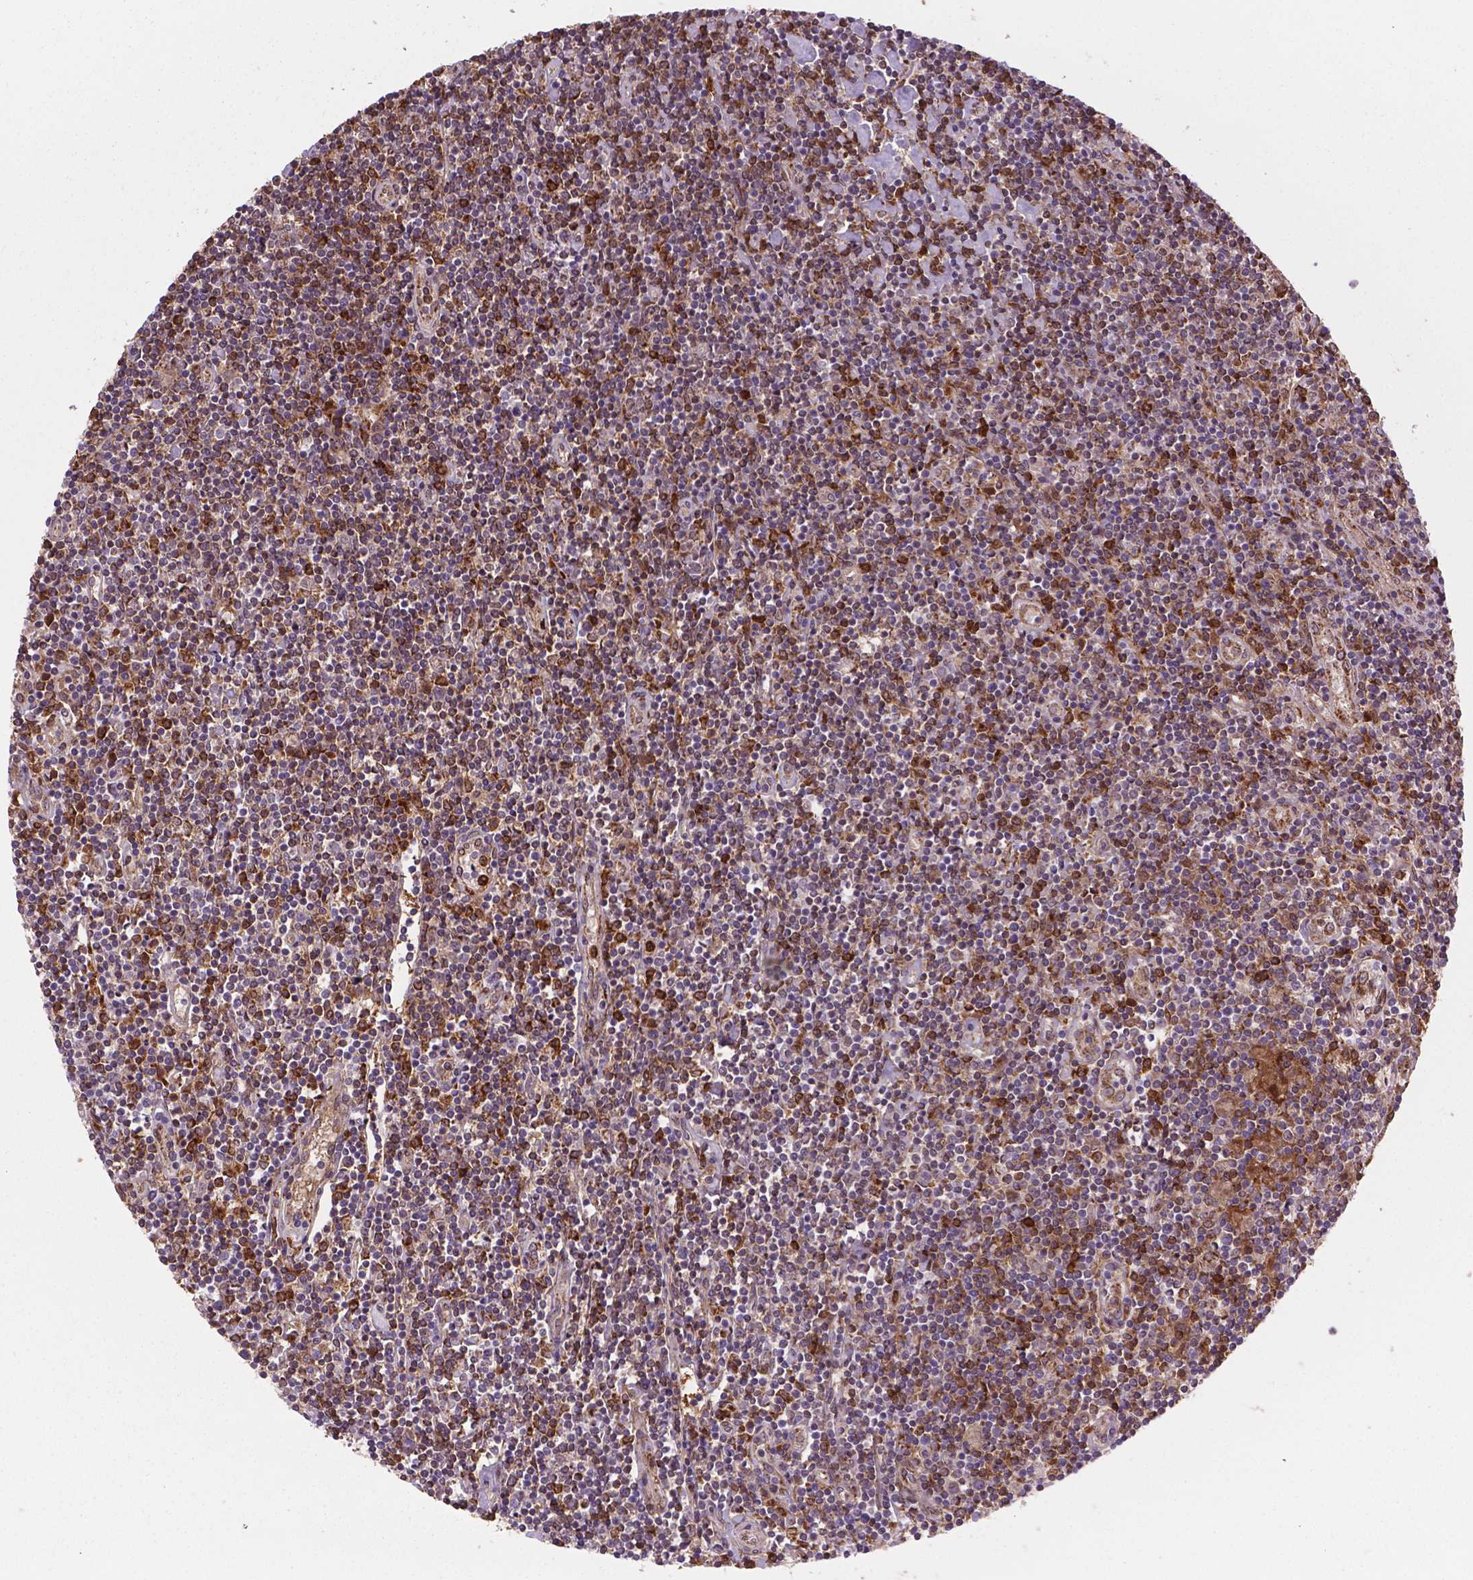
{"staining": {"intensity": "moderate", "quantity": ">75%", "location": "cytoplasmic/membranous"}, "tissue": "lymphoma", "cell_type": "Tumor cells", "image_type": "cancer", "snomed": [{"axis": "morphology", "description": "Hodgkin's disease, NOS"}, {"axis": "topography", "description": "Lymph node"}], "caption": "Lymphoma tissue reveals moderate cytoplasmic/membranous staining in about >75% of tumor cells, visualized by immunohistochemistry. (DAB (3,3'-diaminobenzidine) IHC with brightfield microscopy, high magnification).", "gene": "PLIN3", "patient": {"sex": "male", "age": 40}}